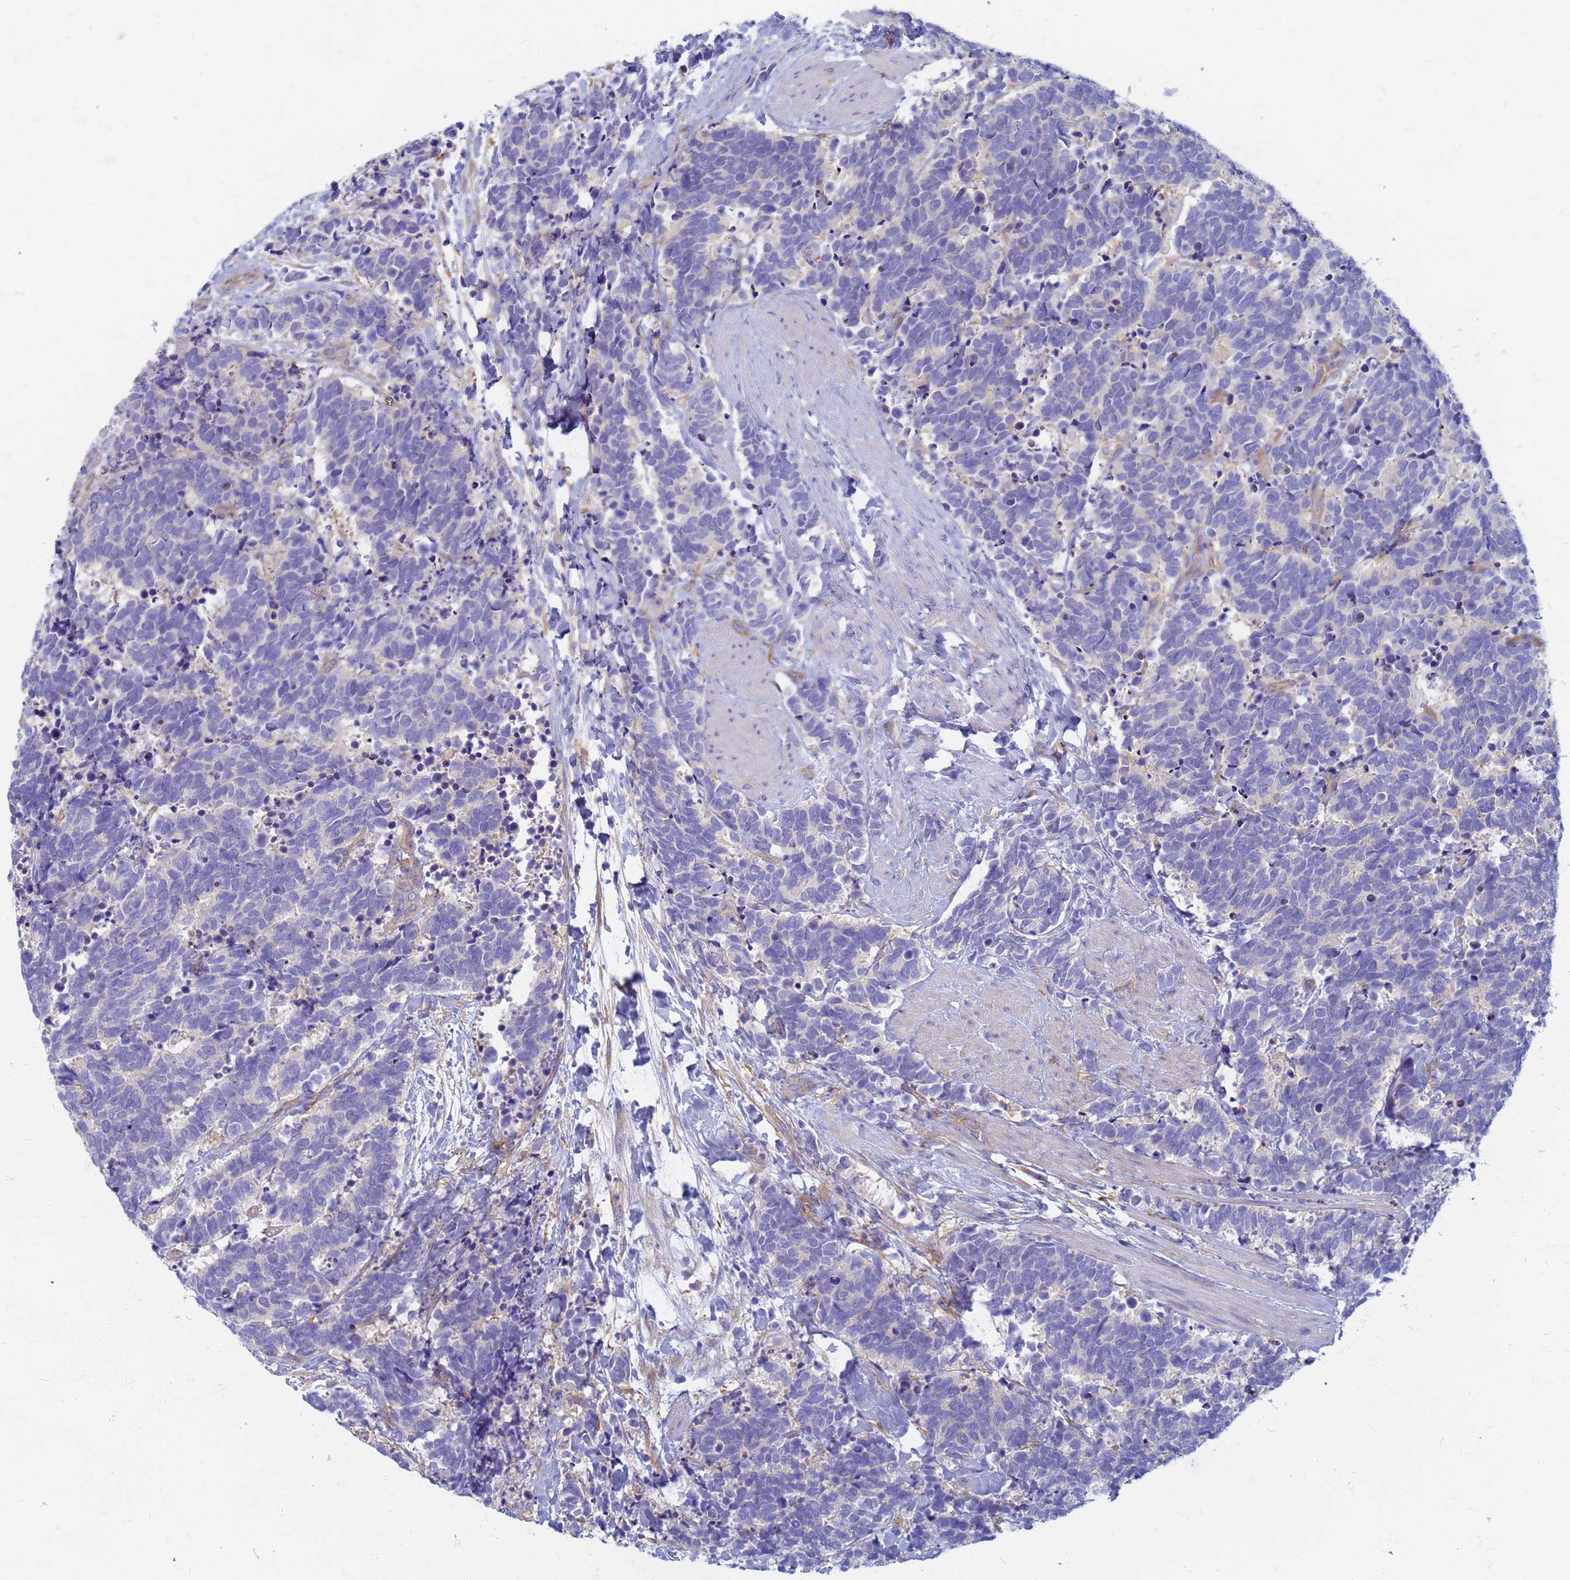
{"staining": {"intensity": "negative", "quantity": "none", "location": "none"}, "tissue": "carcinoid", "cell_type": "Tumor cells", "image_type": "cancer", "snomed": [{"axis": "morphology", "description": "Carcinoma, NOS"}, {"axis": "morphology", "description": "Carcinoid, malignant, NOS"}, {"axis": "topography", "description": "Prostate"}], "caption": "Carcinoma was stained to show a protein in brown. There is no significant positivity in tumor cells.", "gene": "EEA1", "patient": {"sex": "male", "age": 57}}